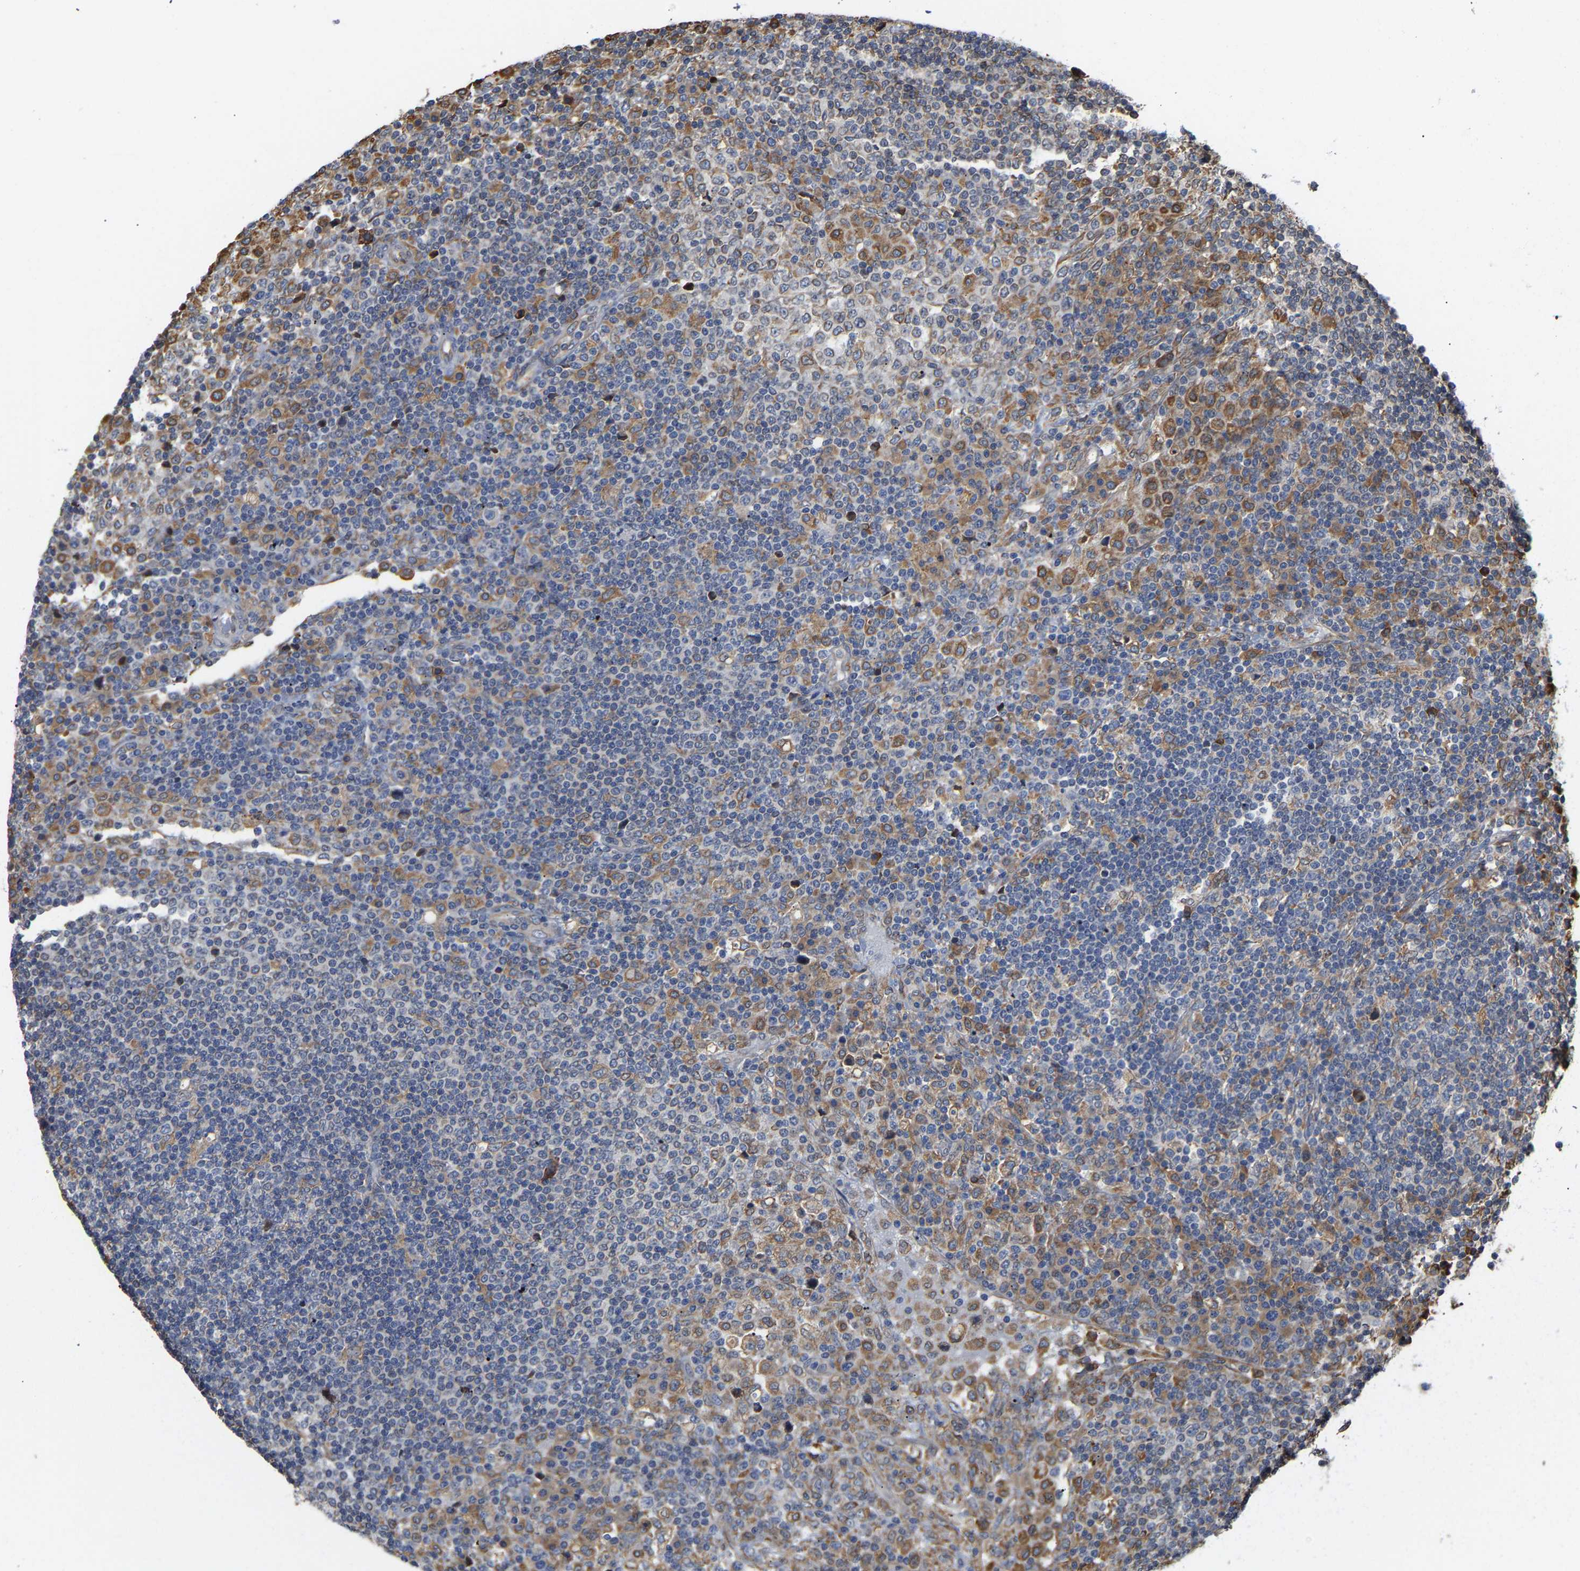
{"staining": {"intensity": "negative", "quantity": "none", "location": "none"}, "tissue": "lymph node", "cell_type": "Germinal center cells", "image_type": "normal", "snomed": [{"axis": "morphology", "description": "Normal tissue, NOS"}, {"axis": "topography", "description": "Lymph node"}], "caption": "High power microscopy image of an IHC photomicrograph of benign lymph node, revealing no significant staining in germinal center cells.", "gene": "ARAP1", "patient": {"sex": "female", "age": 53}}